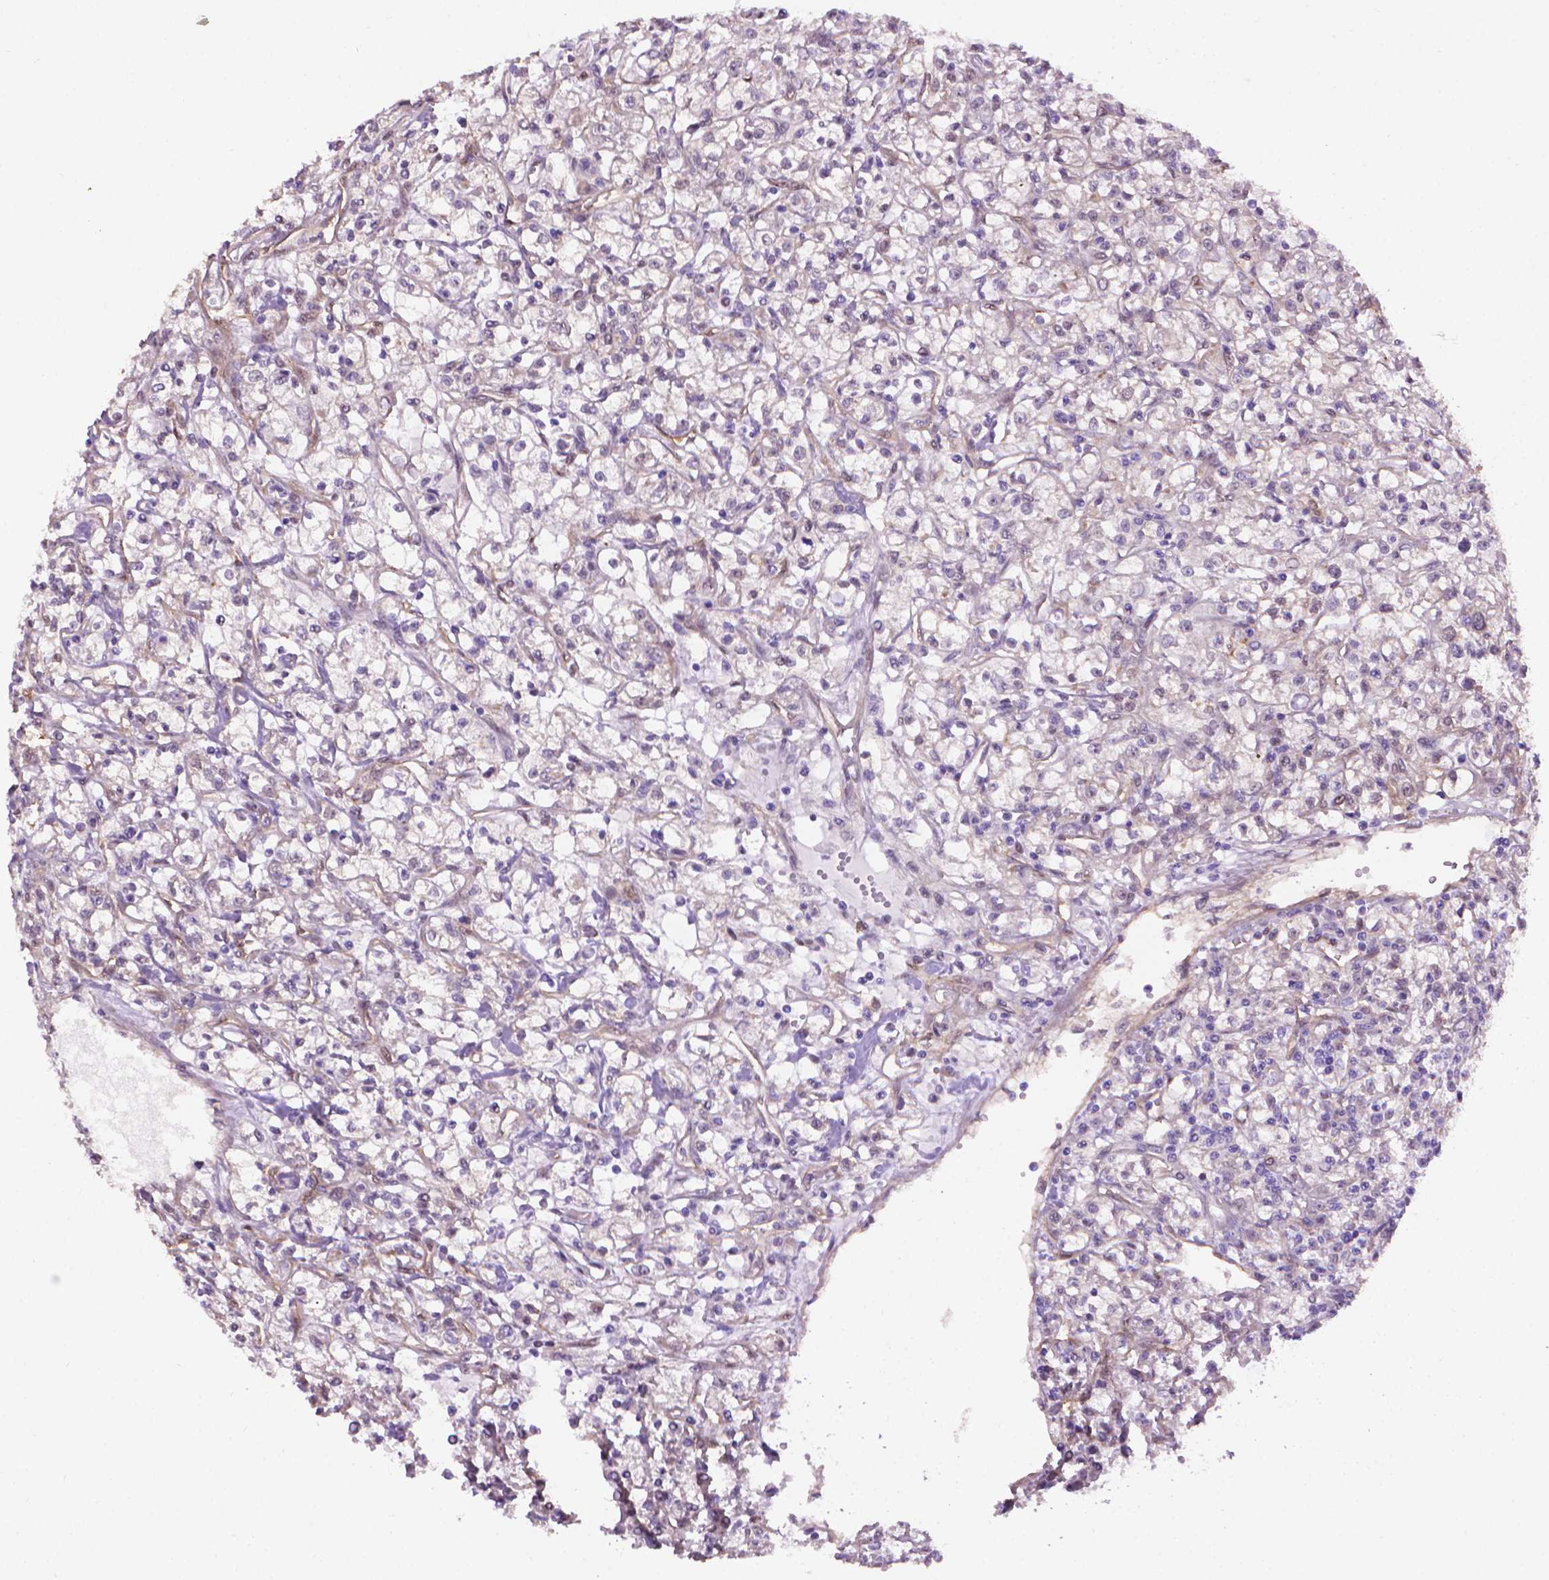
{"staining": {"intensity": "negative", "quantity": "none", "location": "none"}, "tissue": "renal cancer", "cell_type": "Tumor cells", "image_type": "cancer", "snomed": [{"axis": "morphology", "description": "Adenocarcinoma, NOS"}, {"axis": "topography", "description": "Kidney"}], "caption": "The micrograph reveals no significant staining in tumor cells of renal adenocarcinoma.", "gene": "CLIC4", "patient": {"sex": "female", "age": 59}}